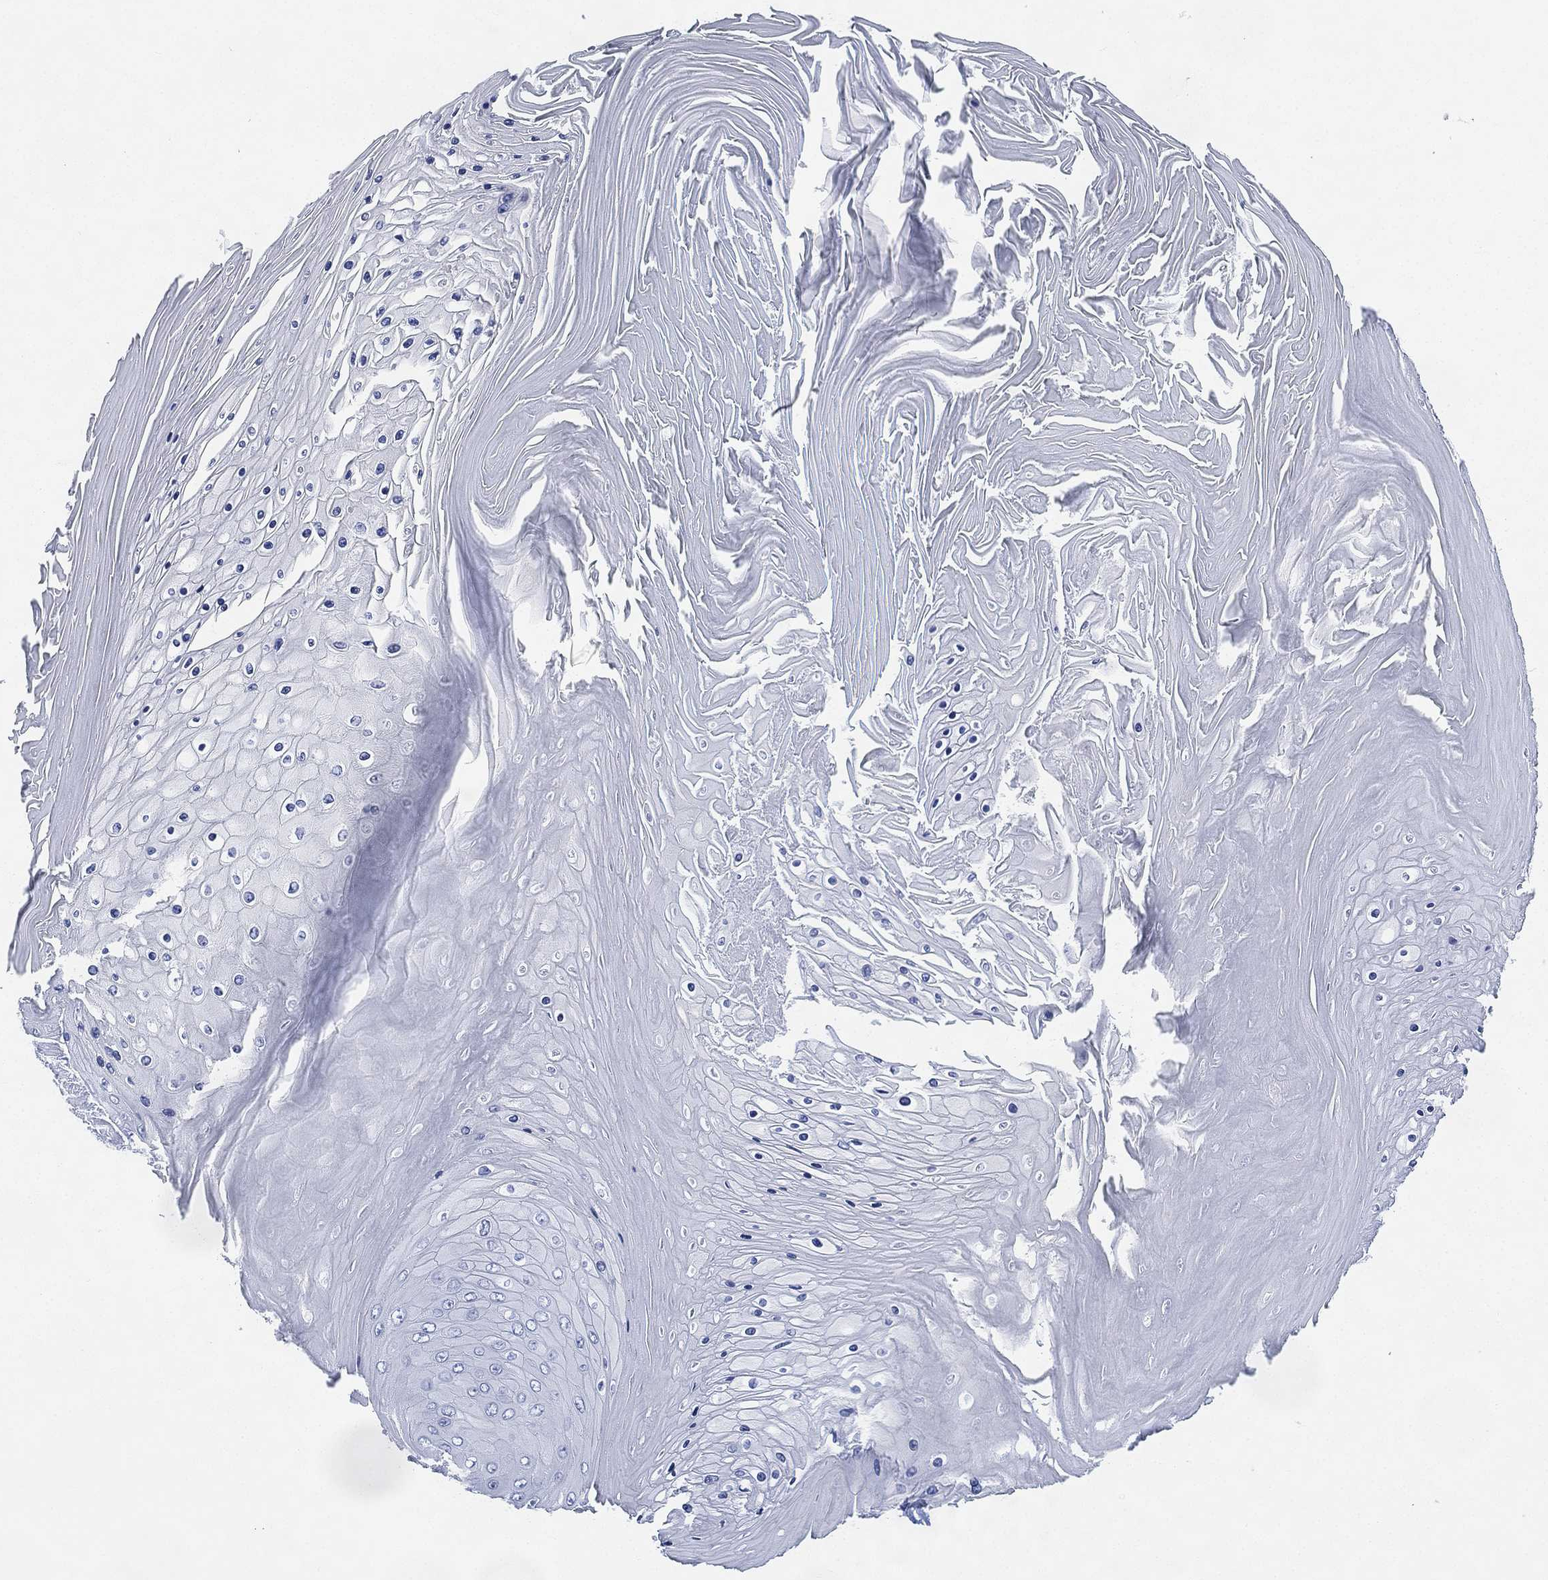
{"staining": {"intensity": "negative", "quantity": "none", "location": "none"}, "tissue": "skin cancer", "cell_type": "Tumor cells", "image_type": "cancer", "snomed": [{"axis": "morphology", "description": "Squamous cell carcinoma, NOS"}, {"axis": "topography", "description": "Skin"}], "caption": "There is no significant expression in tumor cells of skin squamous cell carcinoma.", "gene": "CCDC70", "patient": {"sex": "male", "age": 62}}